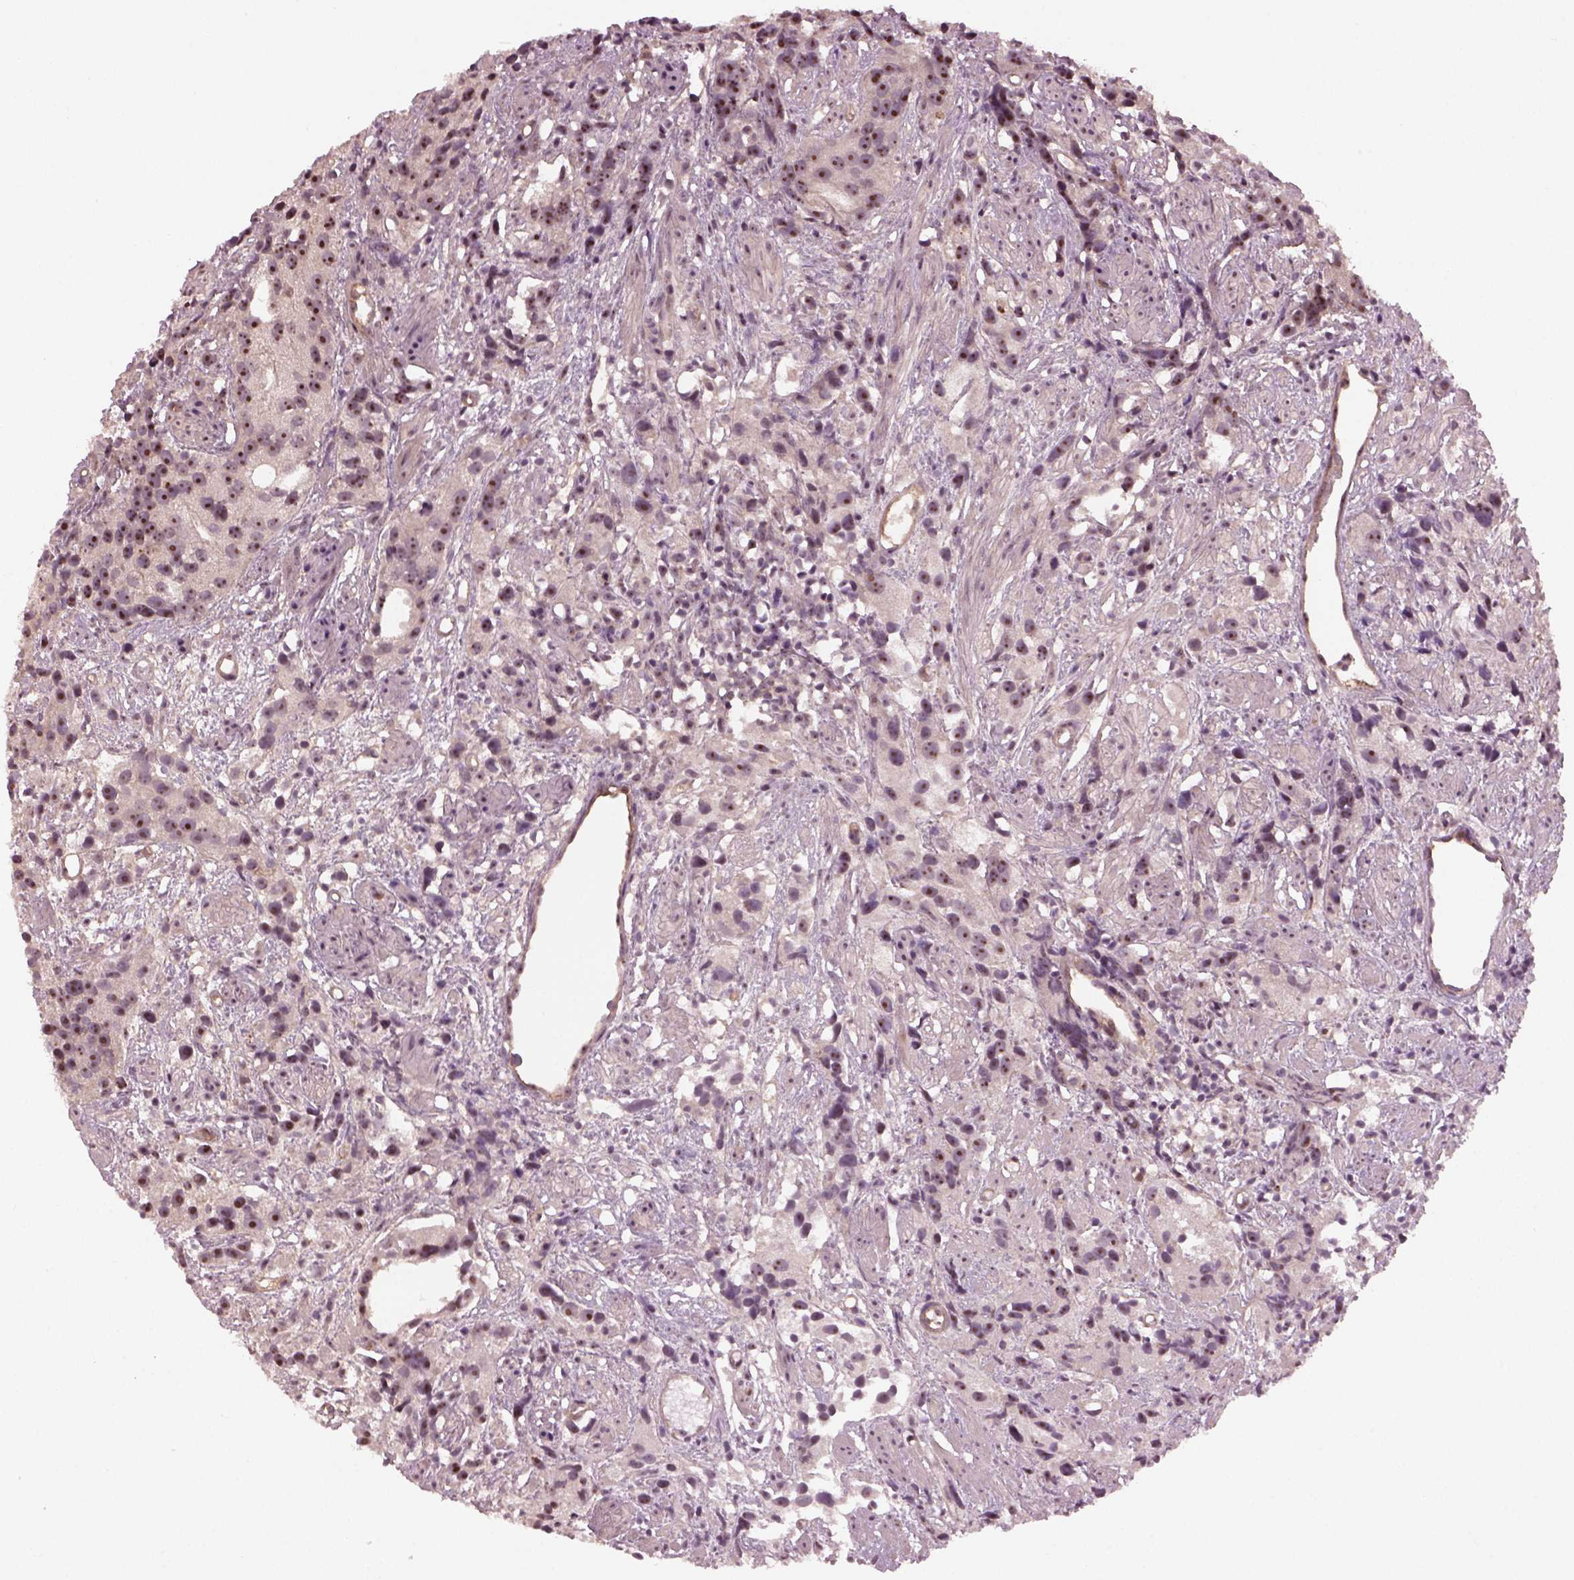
{"staining": {"intensity": "moderate", "quantity": ">75%", "location": "nuclear"}, "tissue": "prostate cancer", "cell_type": "Tumor cells", "image_type": "cancer", "snomed": [{"axis": "morphology", "description": "Adenocarcinoma, High grade"}, {"axis": "topography", "description": "Prostate"}], "caption": "High-power microscopy captured an immunohistochemistry micrograph of prostate cancer, revealing moderate nuclear positivity in about >75% of tumor cells.", "gene": "GNRH1", "patient": {"sex": "male", "age": 68}}